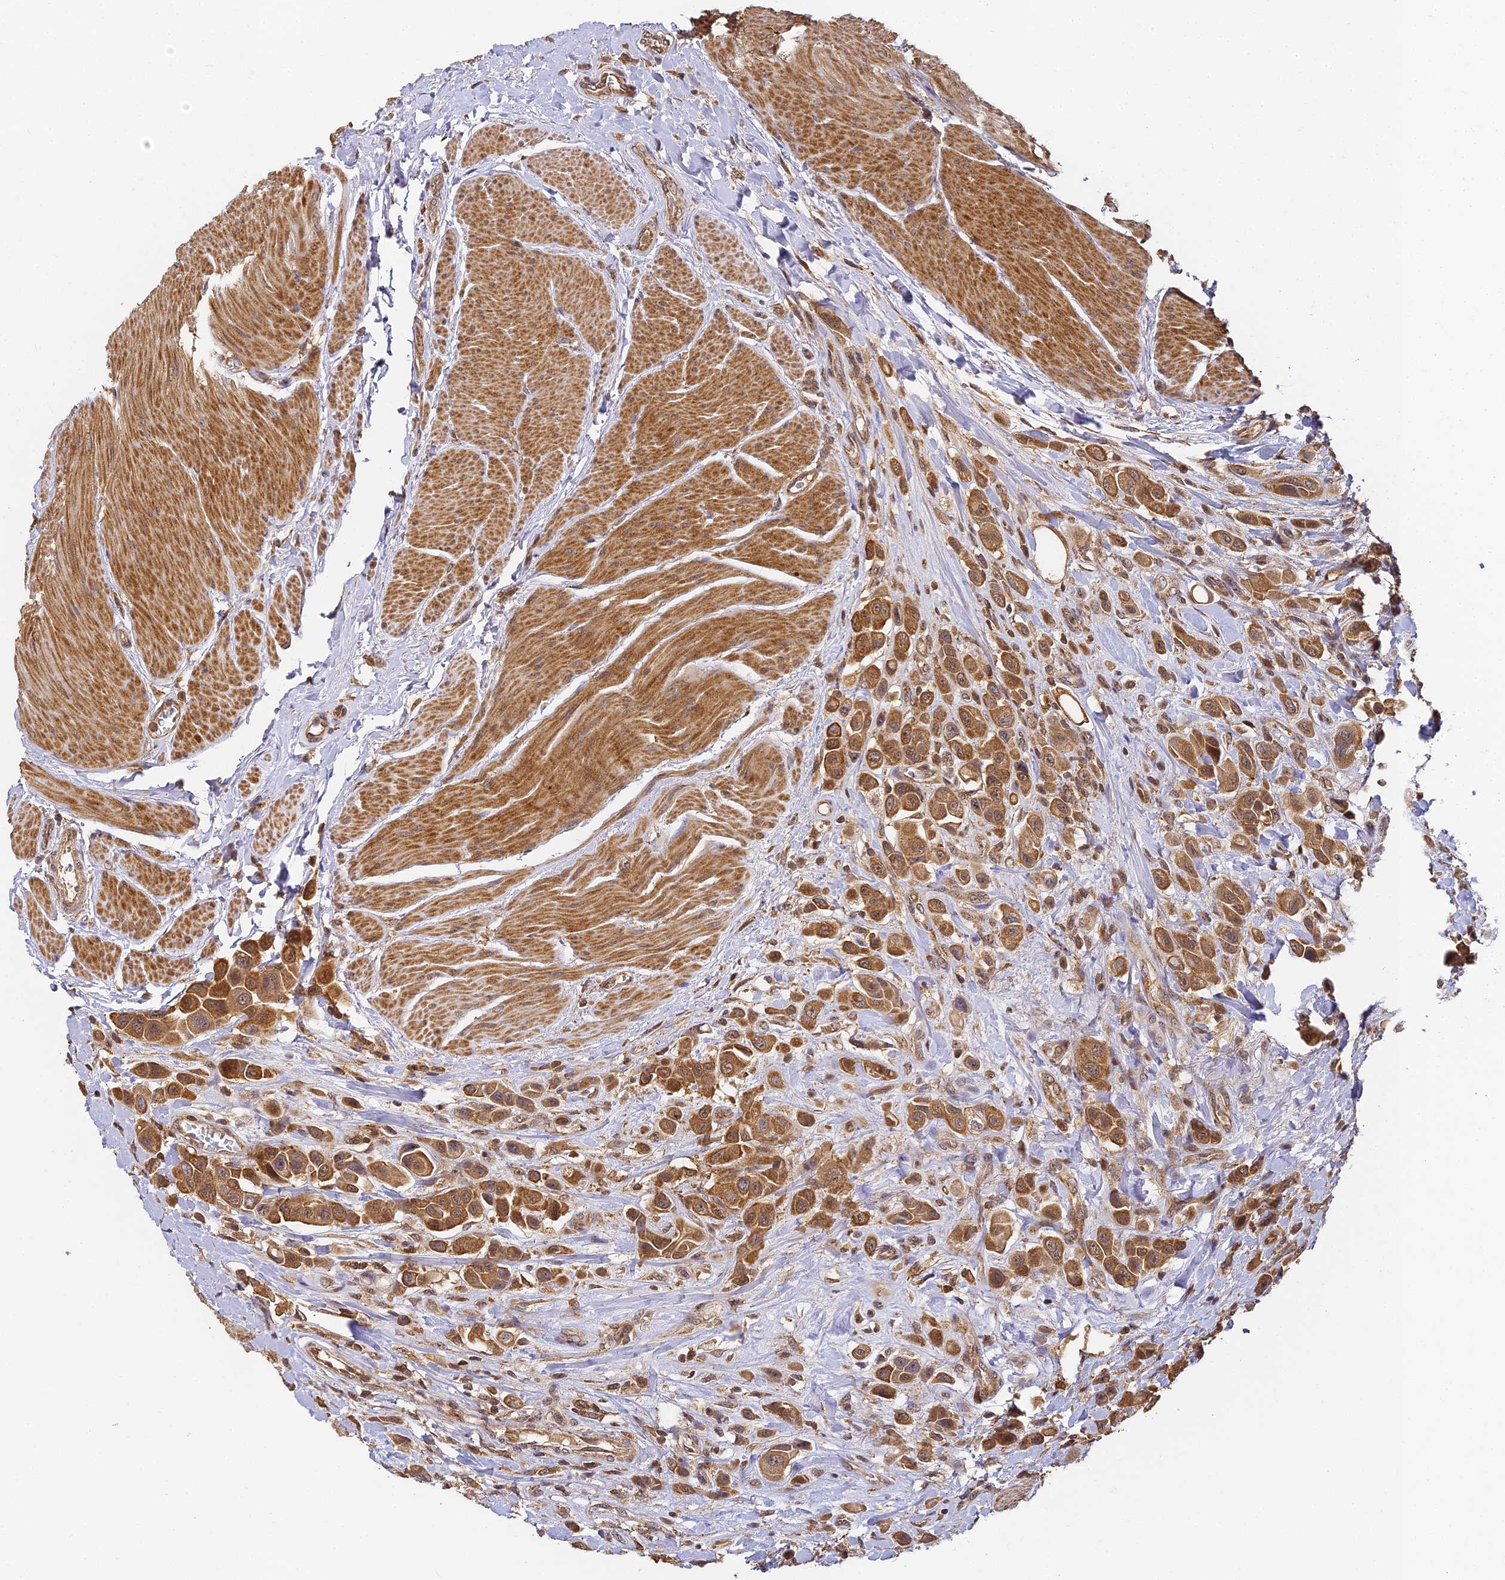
{"staining": {"intensity": "moderate", "quantity": ">75%", "location": "cytoplasmic/membranous"}, "tissue": "urothelial cancer", "cell_type": "Tumor cells", "image_type": "cancer", "snomed": [{"axis": "morphology", "description": "Urothelial carcinoma, High grade"}, {"axis": "topography", "description": "Urinary bladder"}], "caption": "Immunohistochemistry (IHC) (DAB (3,3'-diaminobenzidine)) staining of urothelial carcinoma (high-grade) shows moderate cytoplasmic/membranous protein positivity in about >75% of tumor cells.", "gene": "ZNF443", "patient": {"sex": "male", "age": 50}}